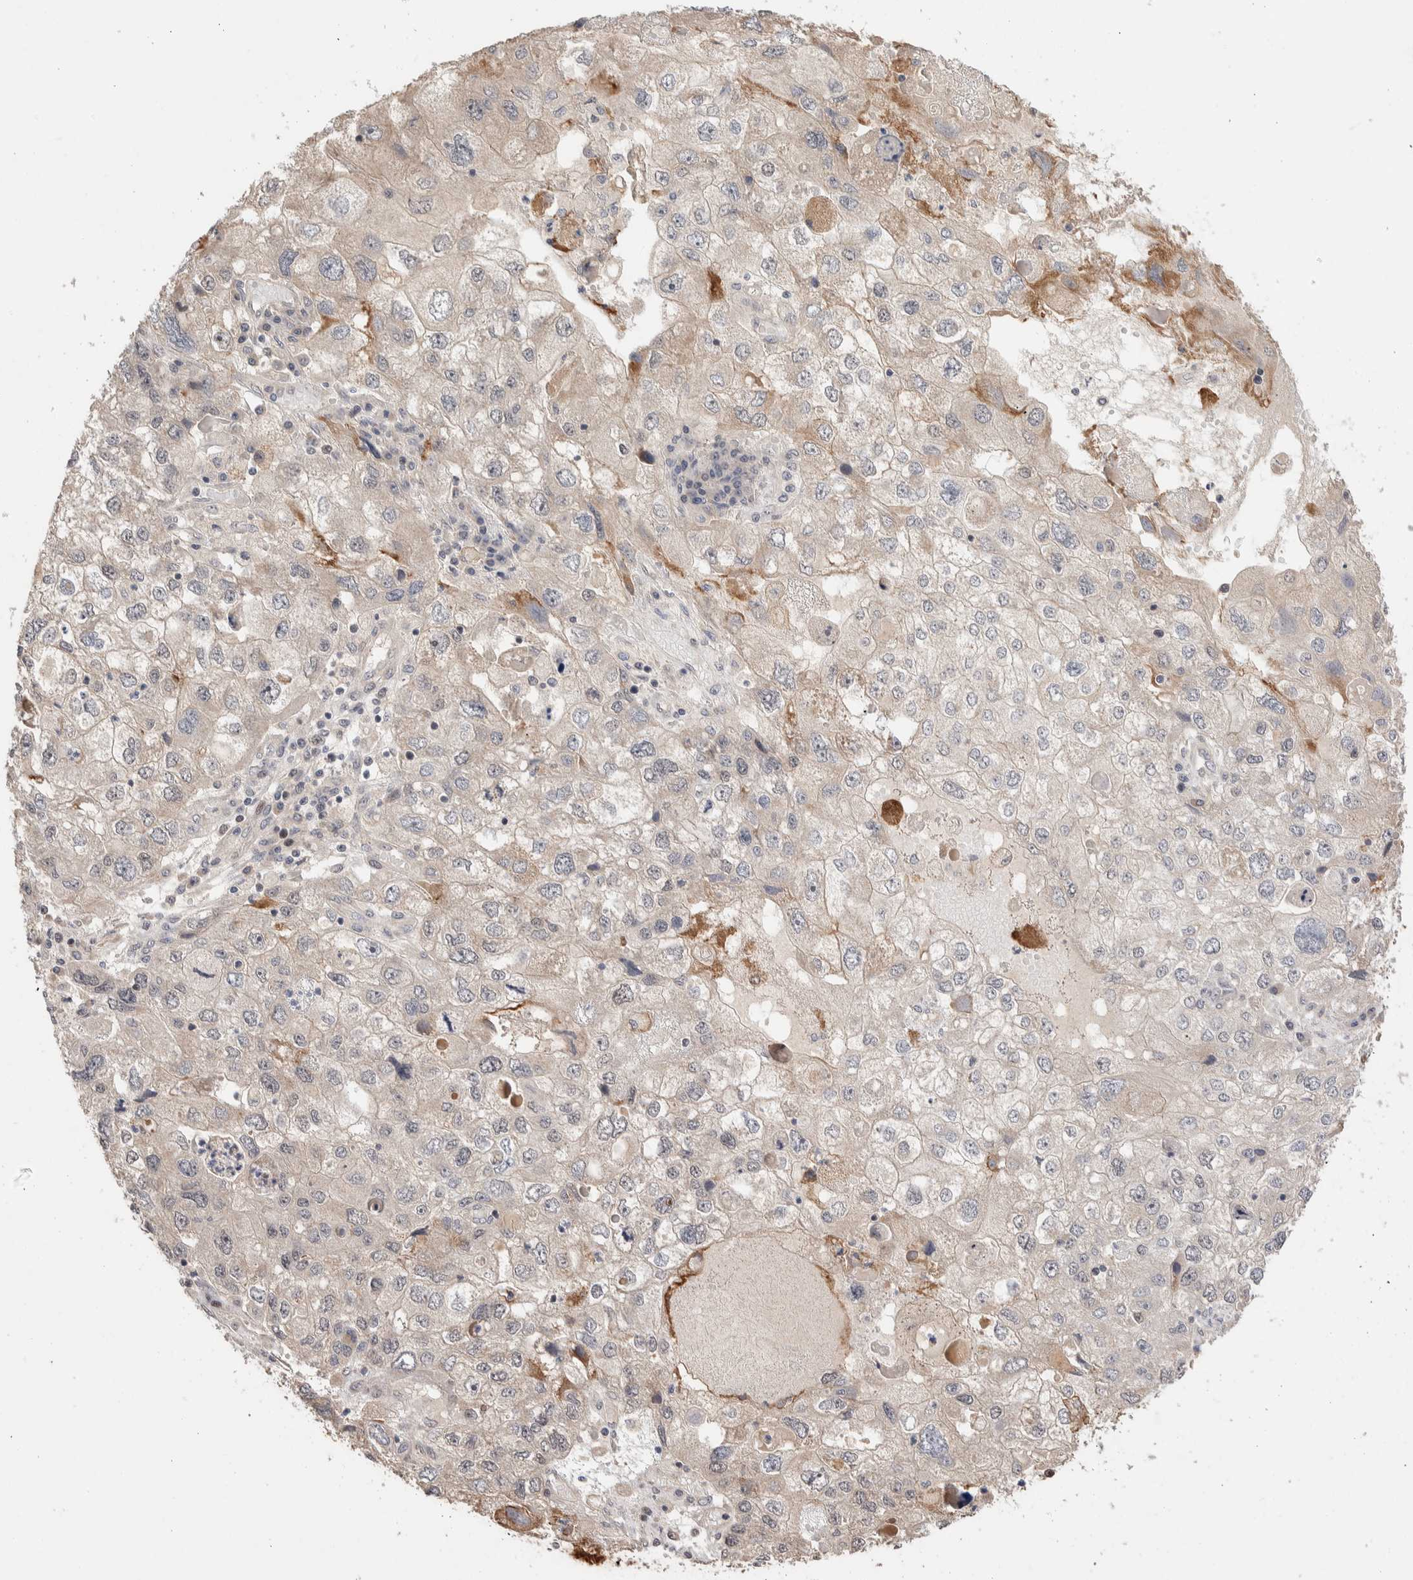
{"staining": {"intensity": "moderate", "quantity": "<25%", "location": "cytoplasmic/membranous"}, "tissue": "endometrial cancer", "cell_type": "Tumor cells", "image_type": "cancer", "snomed": [{"axis": "morphology", "description": "Adenocarcinoma, NOS"}, {"axis": "topography", "description": "Endometrium"}], "caption": "Immunohistochemistry (IHC) of human adenocarcinoma (endometrial) demonstrates low levels of moderate cytoplasmic/membranous expression in approximately <25% of tumor cells. (DAB IHC, brown staining for protein, blue staining for nuclei).", "gene": "PRDM15", "patient": {"sex": "female", "age": 49}}